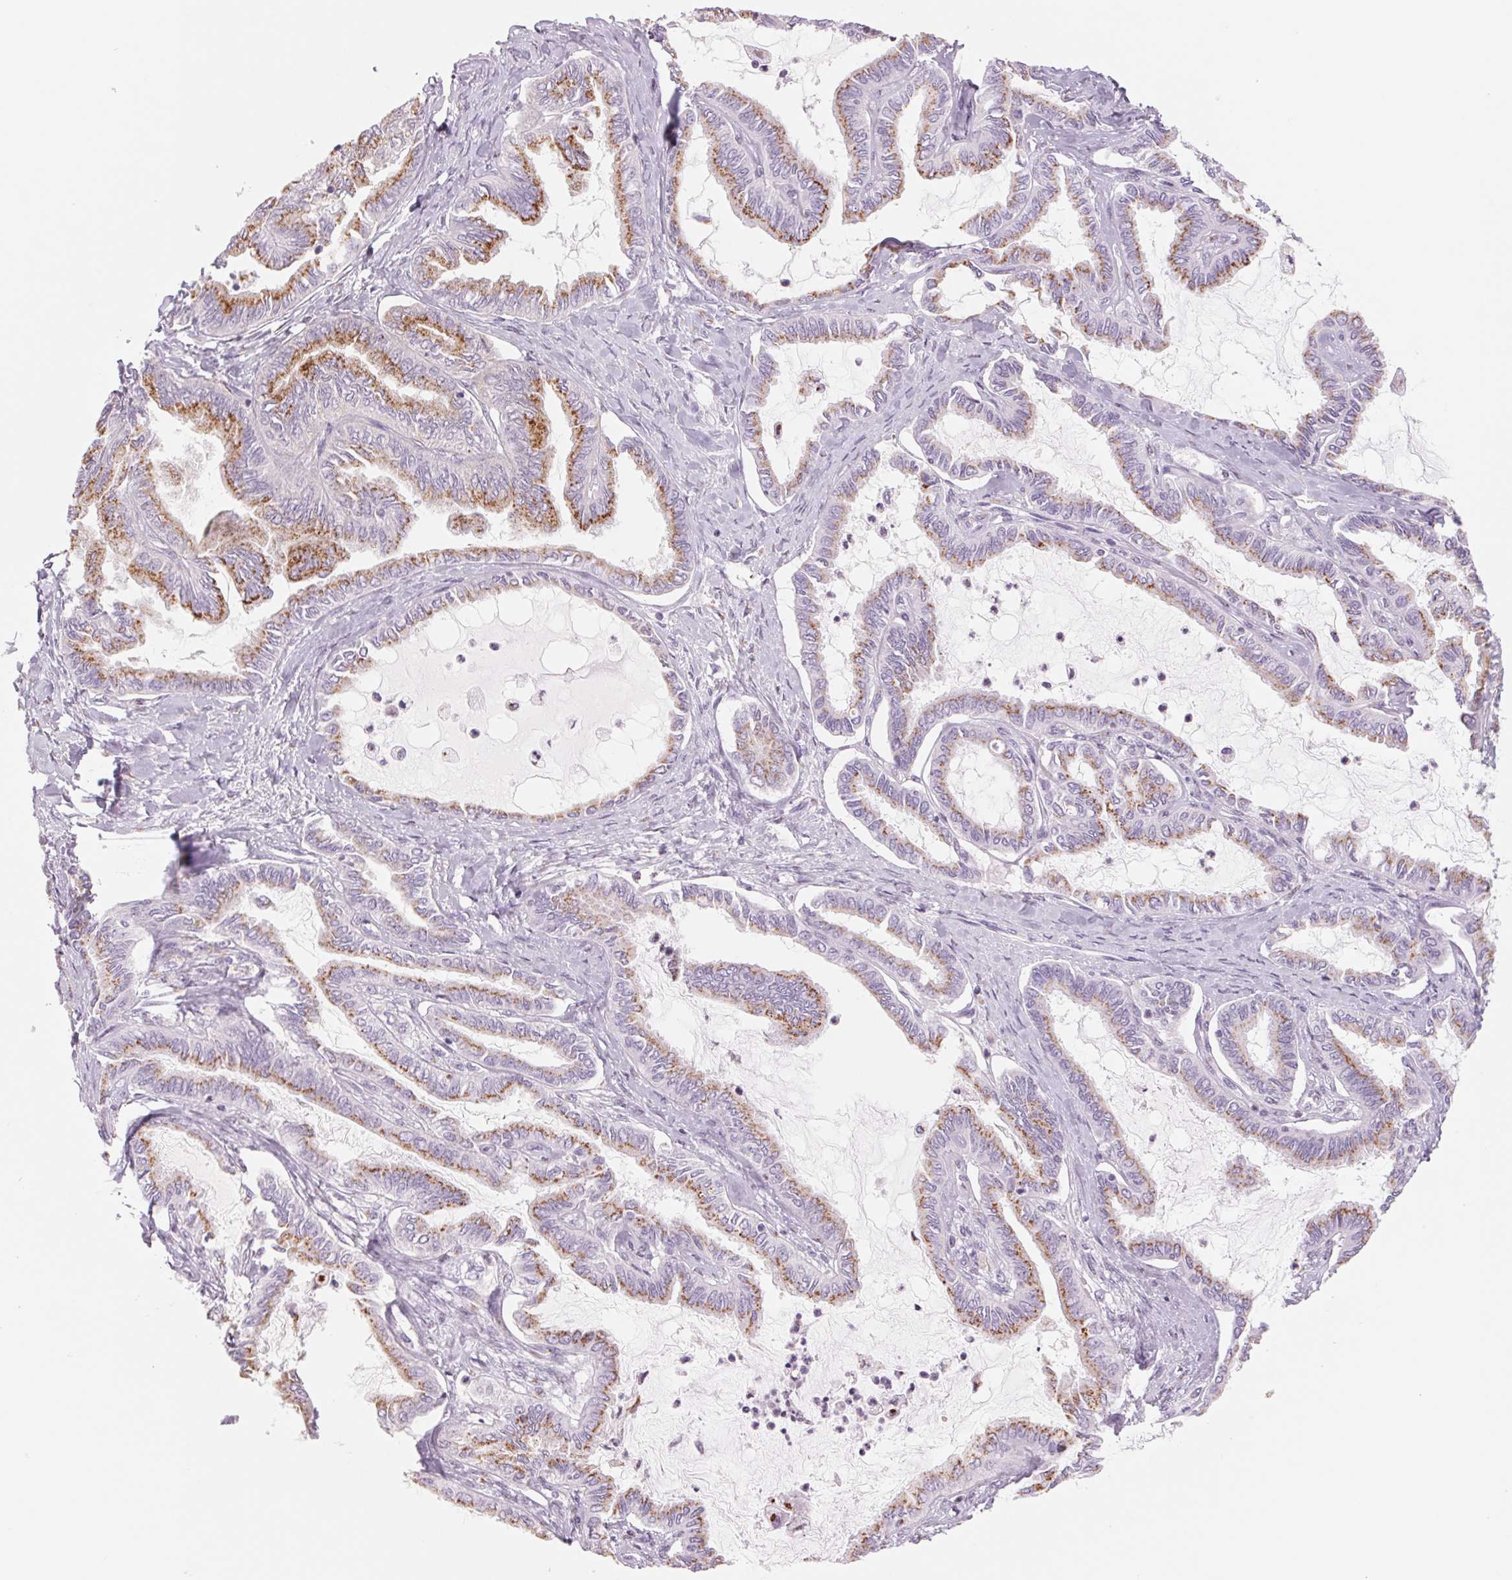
{"staining": {"intensity": "moderate", "quantity": ">75%", "location": "cytoplasmic/membranous"}, "tissue": "ovarian cancer", "cell_type": "Tumor cells", "image_type": "cancer", "snomed": [{"axis": "morphology", "description": "Carcinoma, endometroid"}, {"axis": "topography", "description": "Ovary"}], "caption": "Brown immunohistochemical staining in ovarian cancer displays moderate cytoplasmic/membranous positivity in about >75% of tumor cells.", "gene": "GALNT7", "patient": {"sex": "female", "age": 70}}